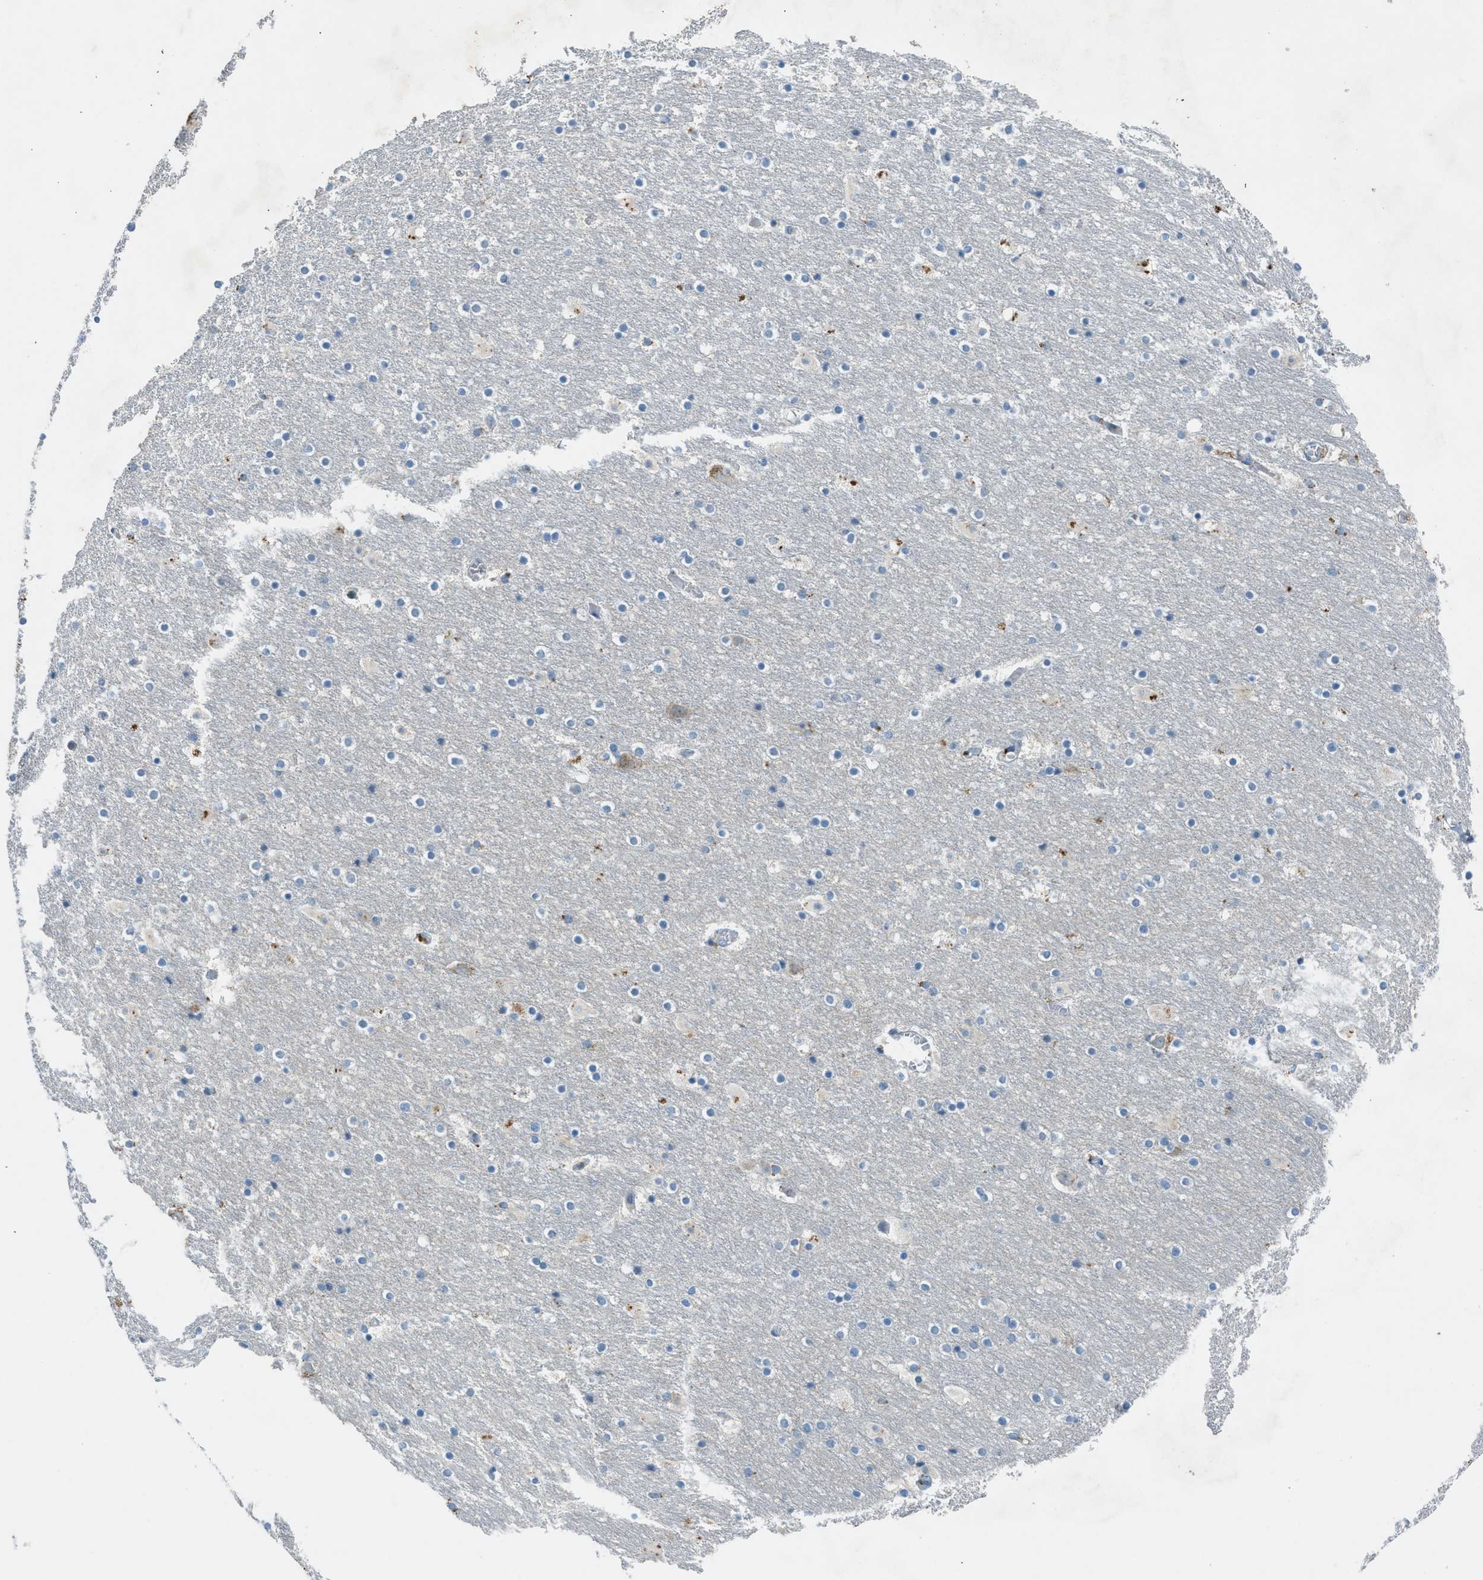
{"staining": {"intensity": "moderate", "quantity": "<25%", "location": "cytoplasmic/membranous"}, "tissue": "hippocampus", "cell_type": "Glial cells", "image_type": "normal", "snomed": [{"axis": "morphology", "description": "Normal tissue, NOS"}, {"axis": "topography", "description": "Hippocampus"}], "caption": "A histopathology image of human hippocampus stained for a protein exhibits moderate cytoplasmic/membranous brown staining in glial cells.", "gene": "BMP1", "patient": {"sex": "male", "age": 45}}